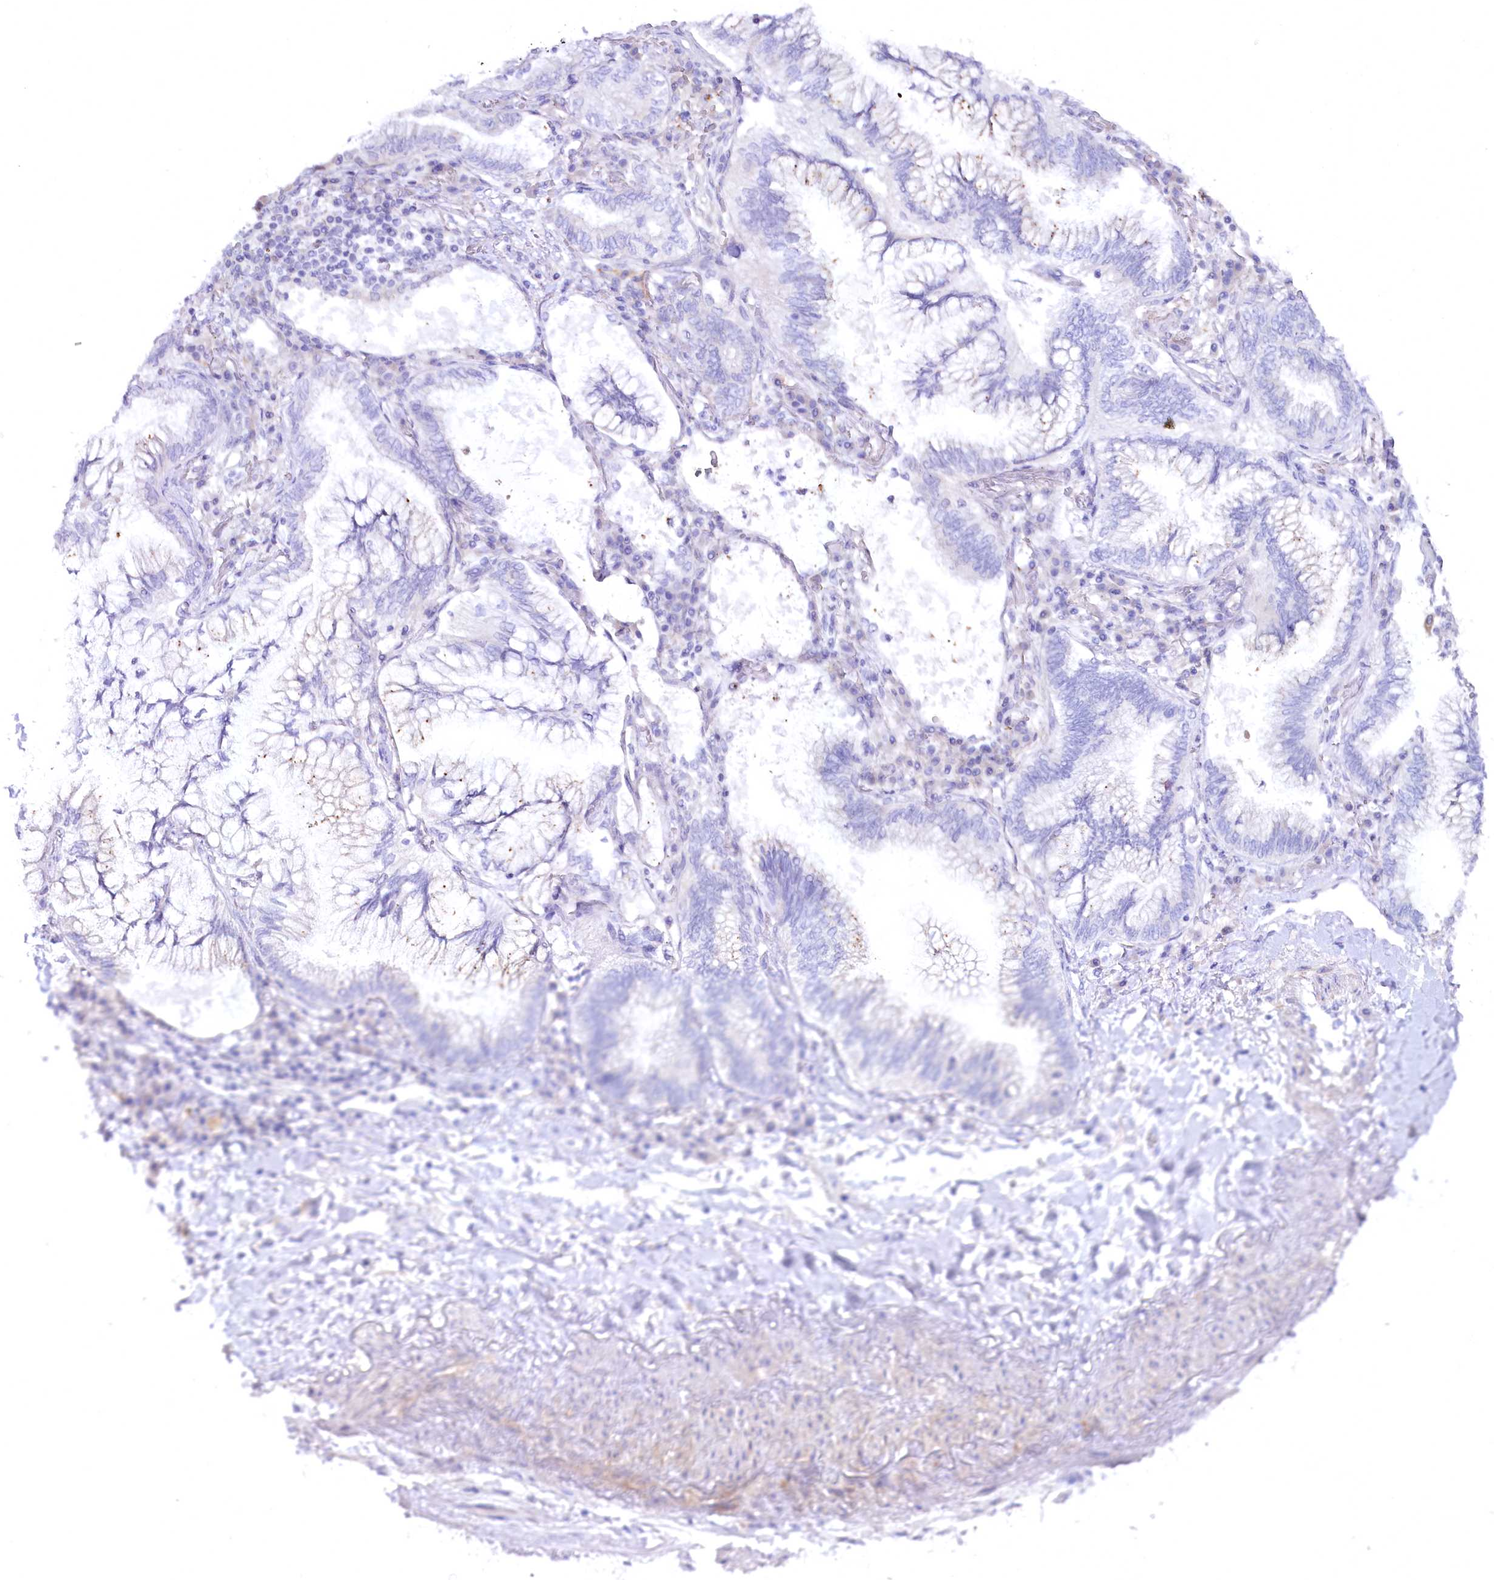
{"staining": {"intensity": "negative", "quantity": "none", "location": "none"}, "tissue": "lung cancer", "cell_type": "Tumor cells", "image_type": "cancer", "snomed": [{"axis": "morphology", "description": "Adenocarcinoma, NOS"}, {"axis": "topography", "description": "Lung"}], "caption": "Immunohistochemistry (IHC) photomicrograph of human lung adenocarcinoma stained for a protein (brown), which demonstrates no positivity in tumor cells. (DAB immunohistochemistry (IHC) visualized using brightfield microscopy, high magnification).", "gene": "MYOZ1", "patient": {"sex": "female", "age": 70}}